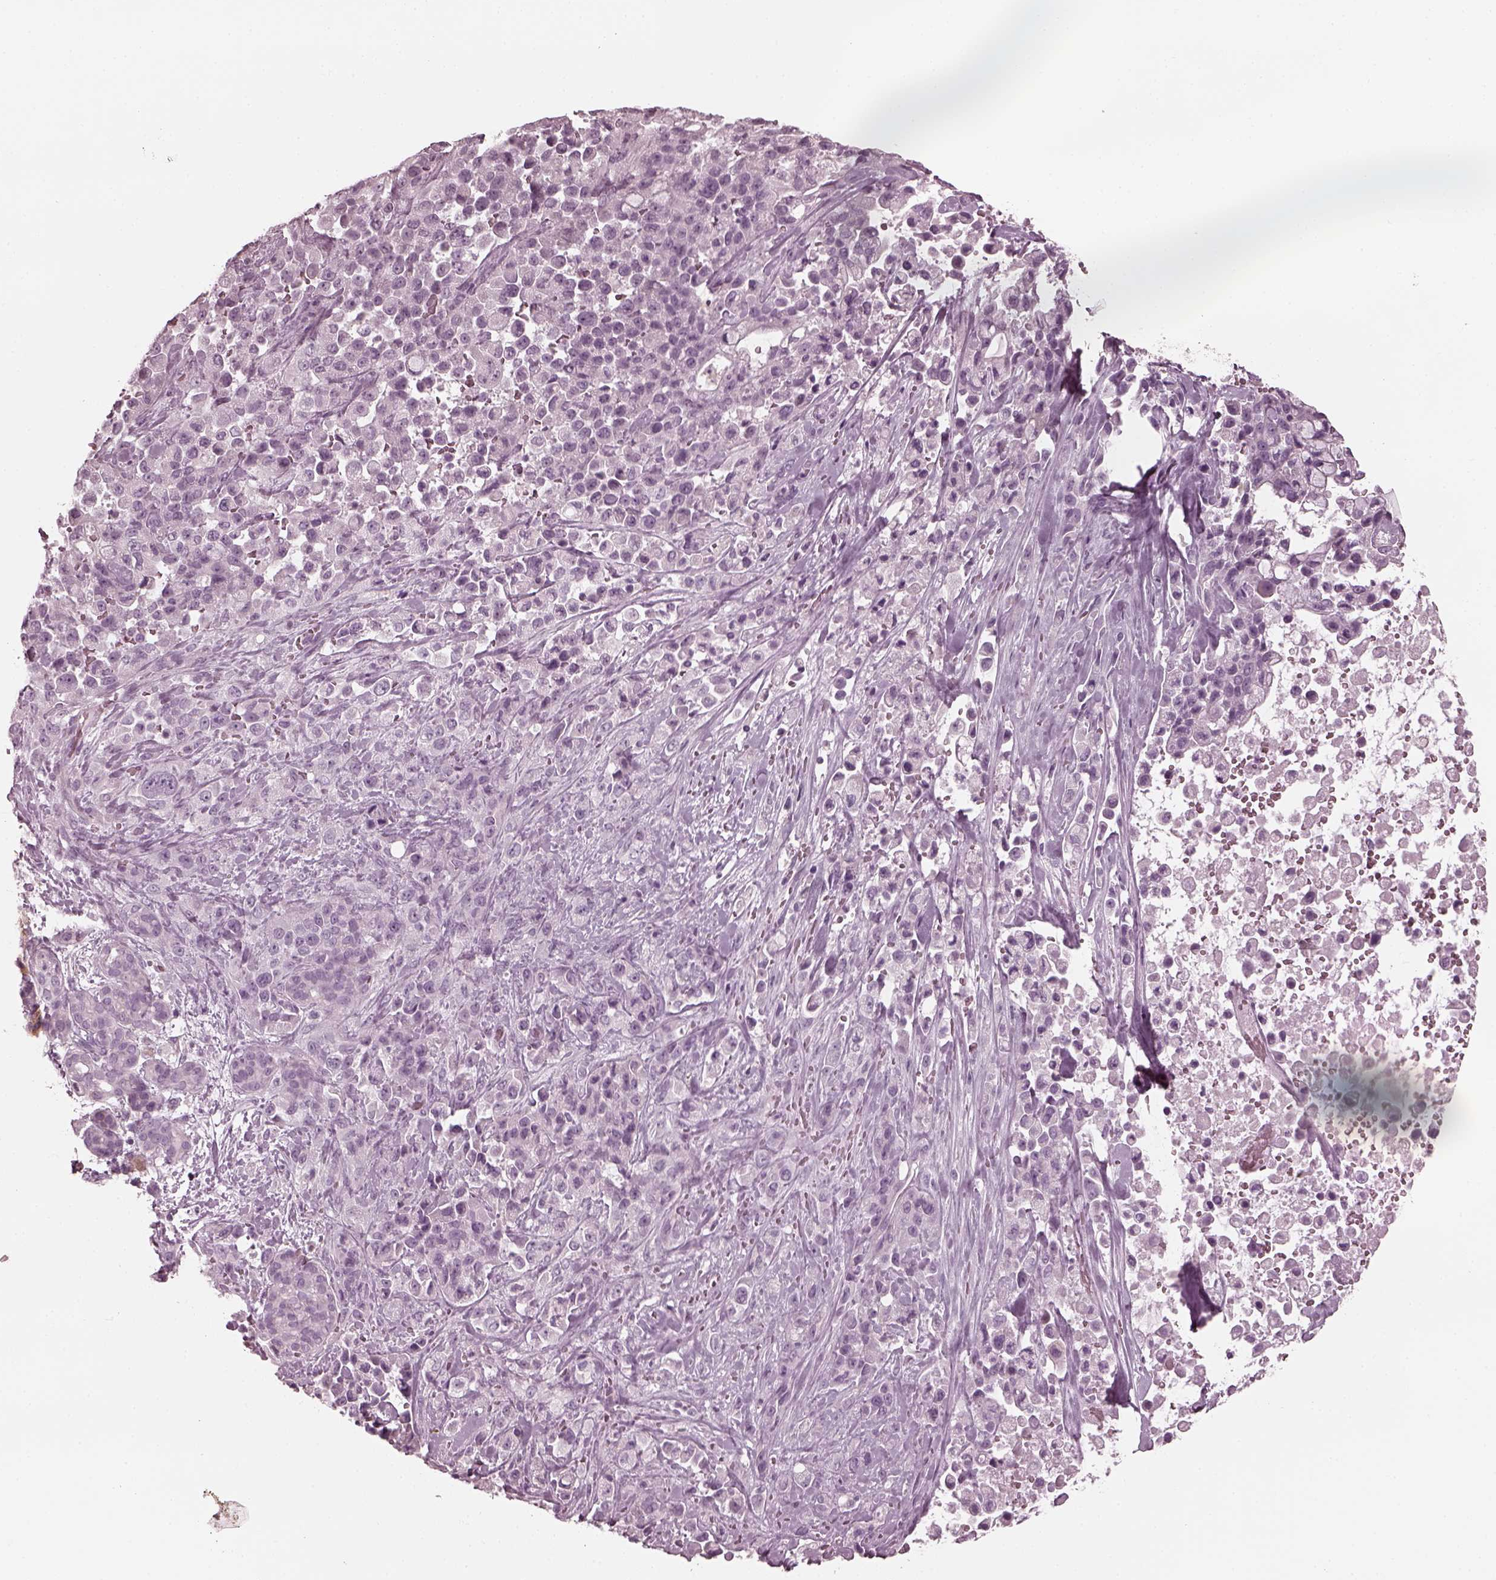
{"staining": {"intensity": "negative", "quantity": "none", "location": "none"}, "tissue": "pancreatic cancer", "cell_type": "Tumor cells", "image_type": "cancer", "snomed": [{"axis": "morphology", "description": "Adenocarcinoma, NOS"}, {"axis": "topography", "description": "Pancreas"}], "caption": "This is an immunohistochemistry (IHC) image of pancreatic cancer. There is no staining in tumor cells.", "gene": "GRM6", "patient": {"sex": "male", "age": 44}}